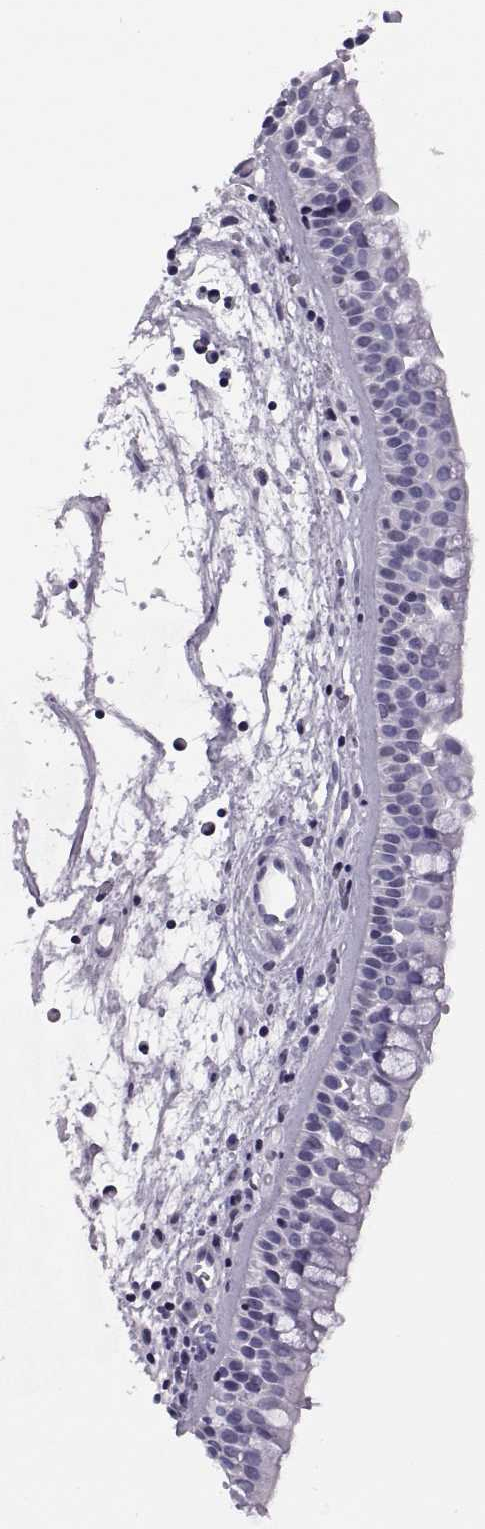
{"staining": {"intensity": "negative", "quantity": "none", "location": "none"}, "tissue": "nasopharynx", "cell_type": "Respiratory epithelial cells", "image_type": "normal", "snomed": [{"axis": "morphology", "description": "Normal tissue, NOS"}, {"axis": "topography", "description": "Nasopharynx"}], "caption": "Nasopharynx stained for a protein using immunohistochemistry reveals no staining respiratory epithelial cells.", "gene": "H1", "patient": {"sex": "female", "age": 68}}